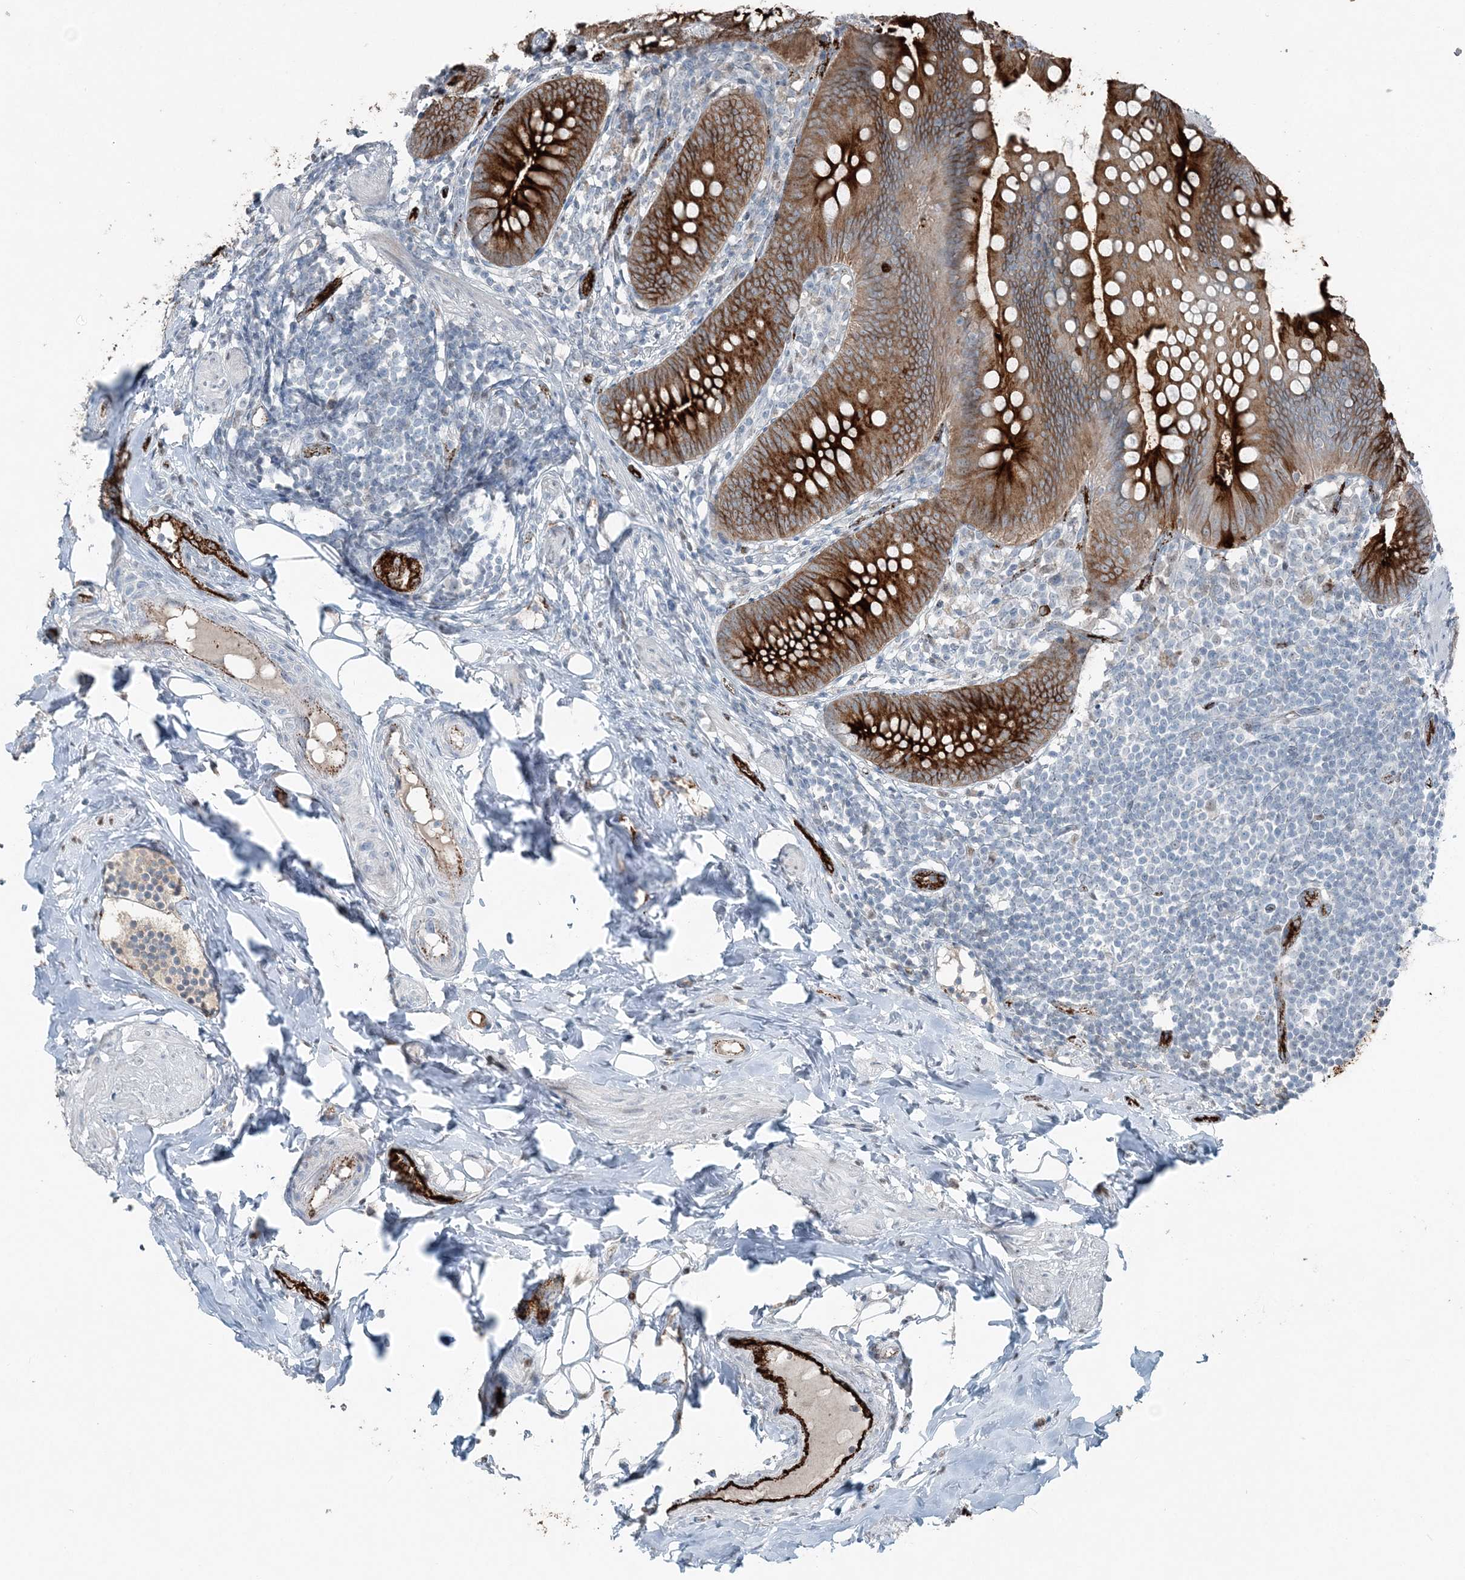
{"staining": {"intensity": "strong", "quantity": ">75%", "location": "cytoplasmic/membranous"}, "tissue": "appendix", "cell_type": "Glandular cells", "image_type": "normal", "snomed": [{"axis": "morphology", "description": "Normal tissue, NOS"}, {"axis": "topography", "description": "Appendix"}], "caption": "An image showing strong cytoplasmic/membranous staining in about >75% of glandular cells in benign appendix, as visualized by brown immunohistochemical staining.", "gene": "ELOVL7", "patient": {"sex": "female", "age": 62}}